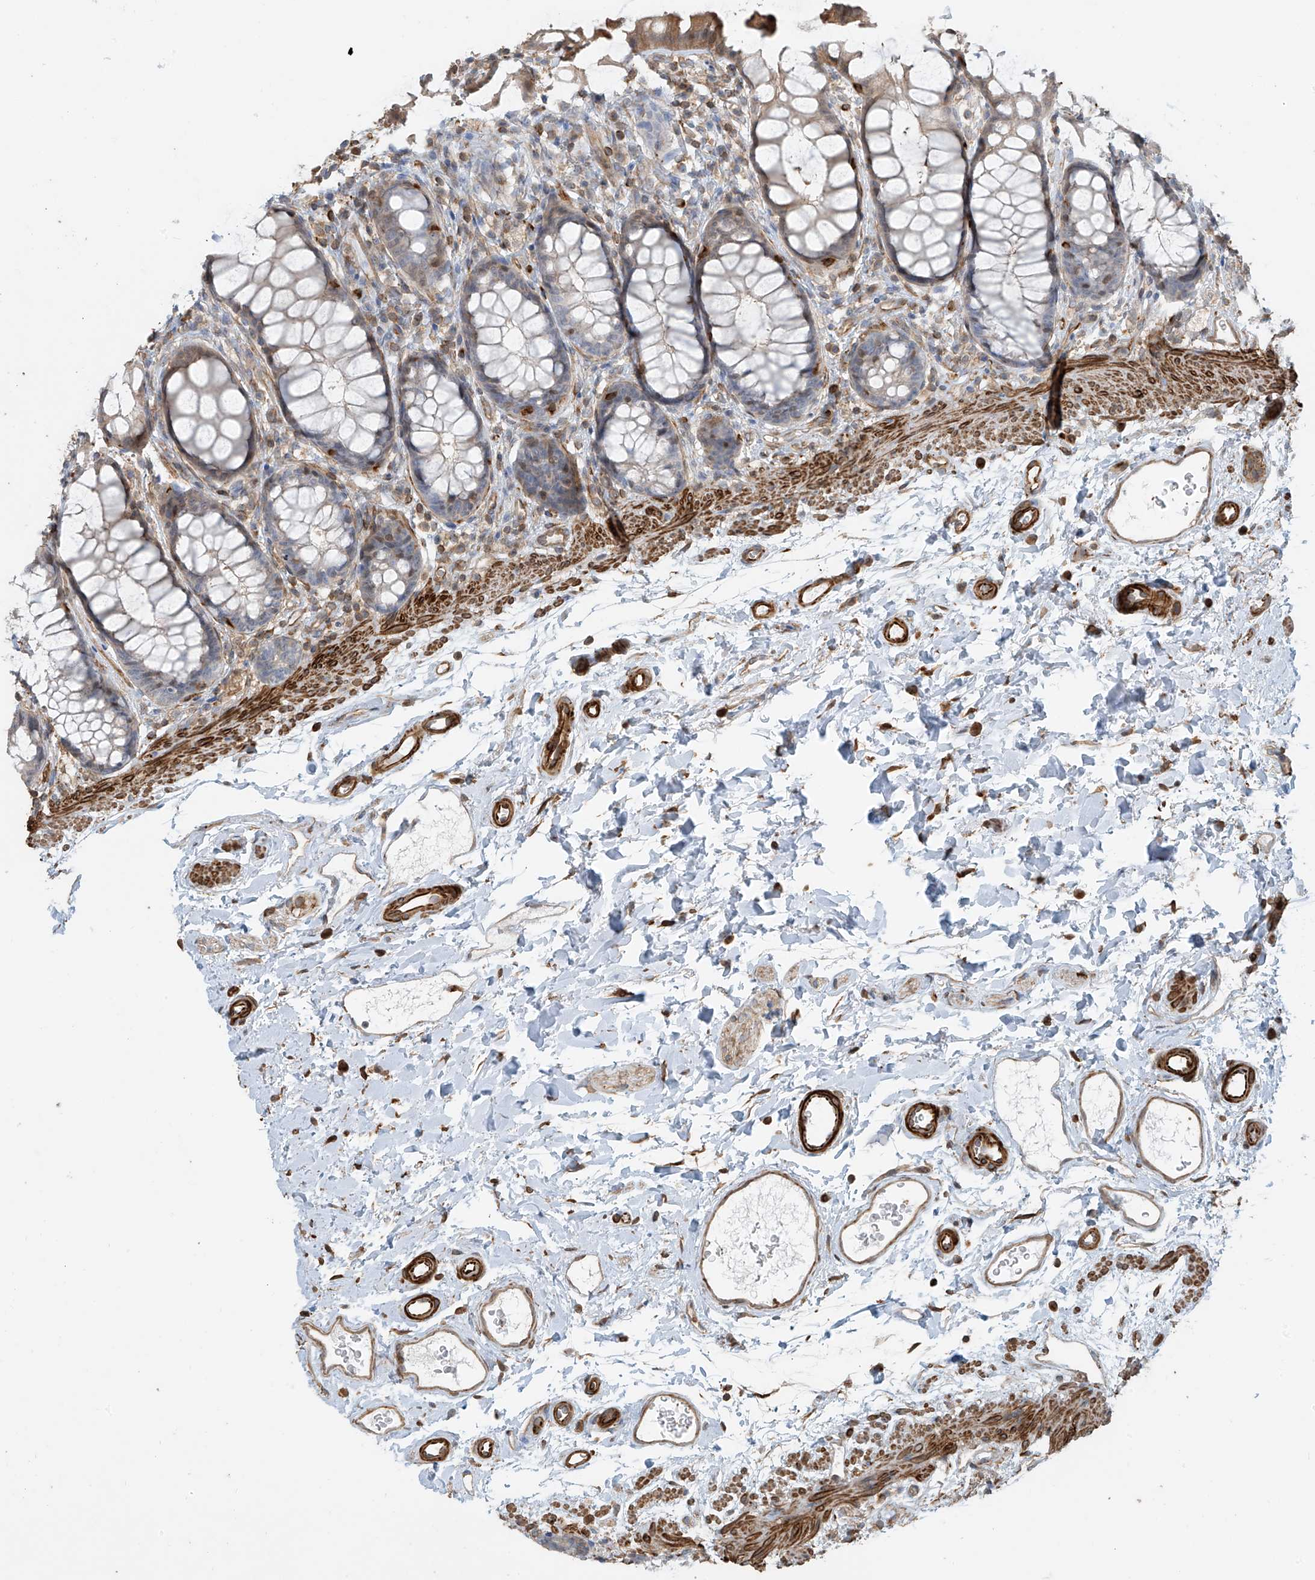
{"staining": {"intensity": "weak", "quantity": "25%-75%", "location": "cytoplasmic/membranous"}, "tissue": "rectum", "cell_type": "Glandular cells", "image_type": "normal", "snomed": [{"axis": "morphology", "description": "Normal tissue, NOS"}, {"axis": "topography", "description": "Rectum"}], "caption": "Brown immunohistochemical staining in normal human rectum demonstrates weak cytoplasmic/membranous expression in about 25%-75% of glandular cells. (DAB = brown stain, brightfield microscopy at high magnification).", "gene": "SH3BGRL3", "patient": {"sex": "female", "age": 65}}